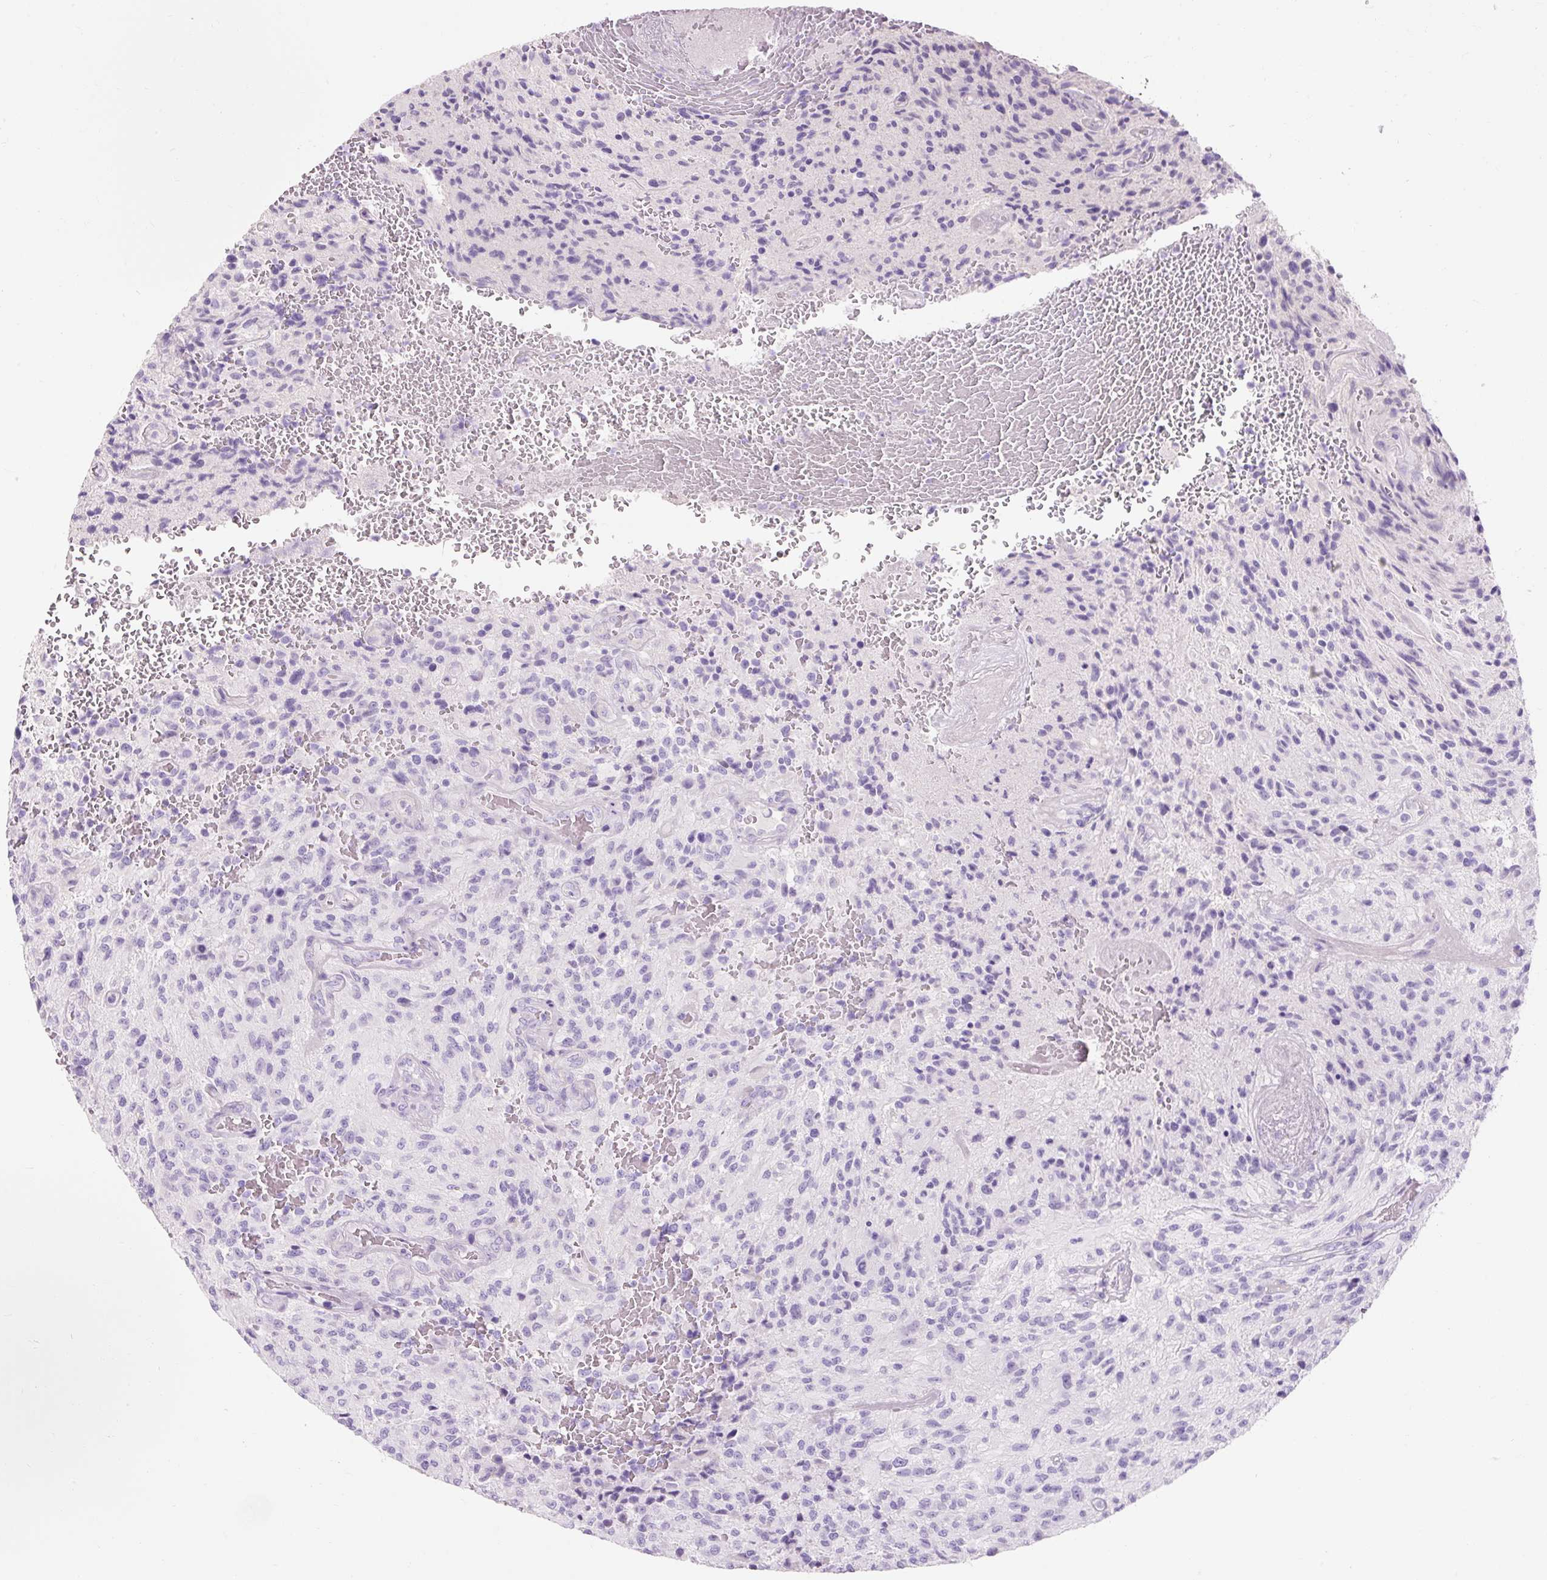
{"staining": {"intensity": "negative", "quantity": "none", "location": "none"}, "tissue": "glioma", "cell_type": "Tumor cells", "image_type": "cancer", "snomed": [{"axis": "morphology", "description": "Normal tissue, NOS"}, {"axis": "morphology", "description": "Glioma, malignant, High grade"}, {"axis": "topography", "description": "Cerebral cortex"}], "caption": "This micrograph is of malignant glioma (high-grade) stained with IHC to label a protein in brown with the nuclei are counter-stained blue. There is no staining in tumor cells. (Stains: DAB immunohistochemistry with hematoxylin counter stain, Microscopy: brightfield microscopy at high magnification).", "gene": "TMEM213", "patient": {"sex": "male", "age": 56}}